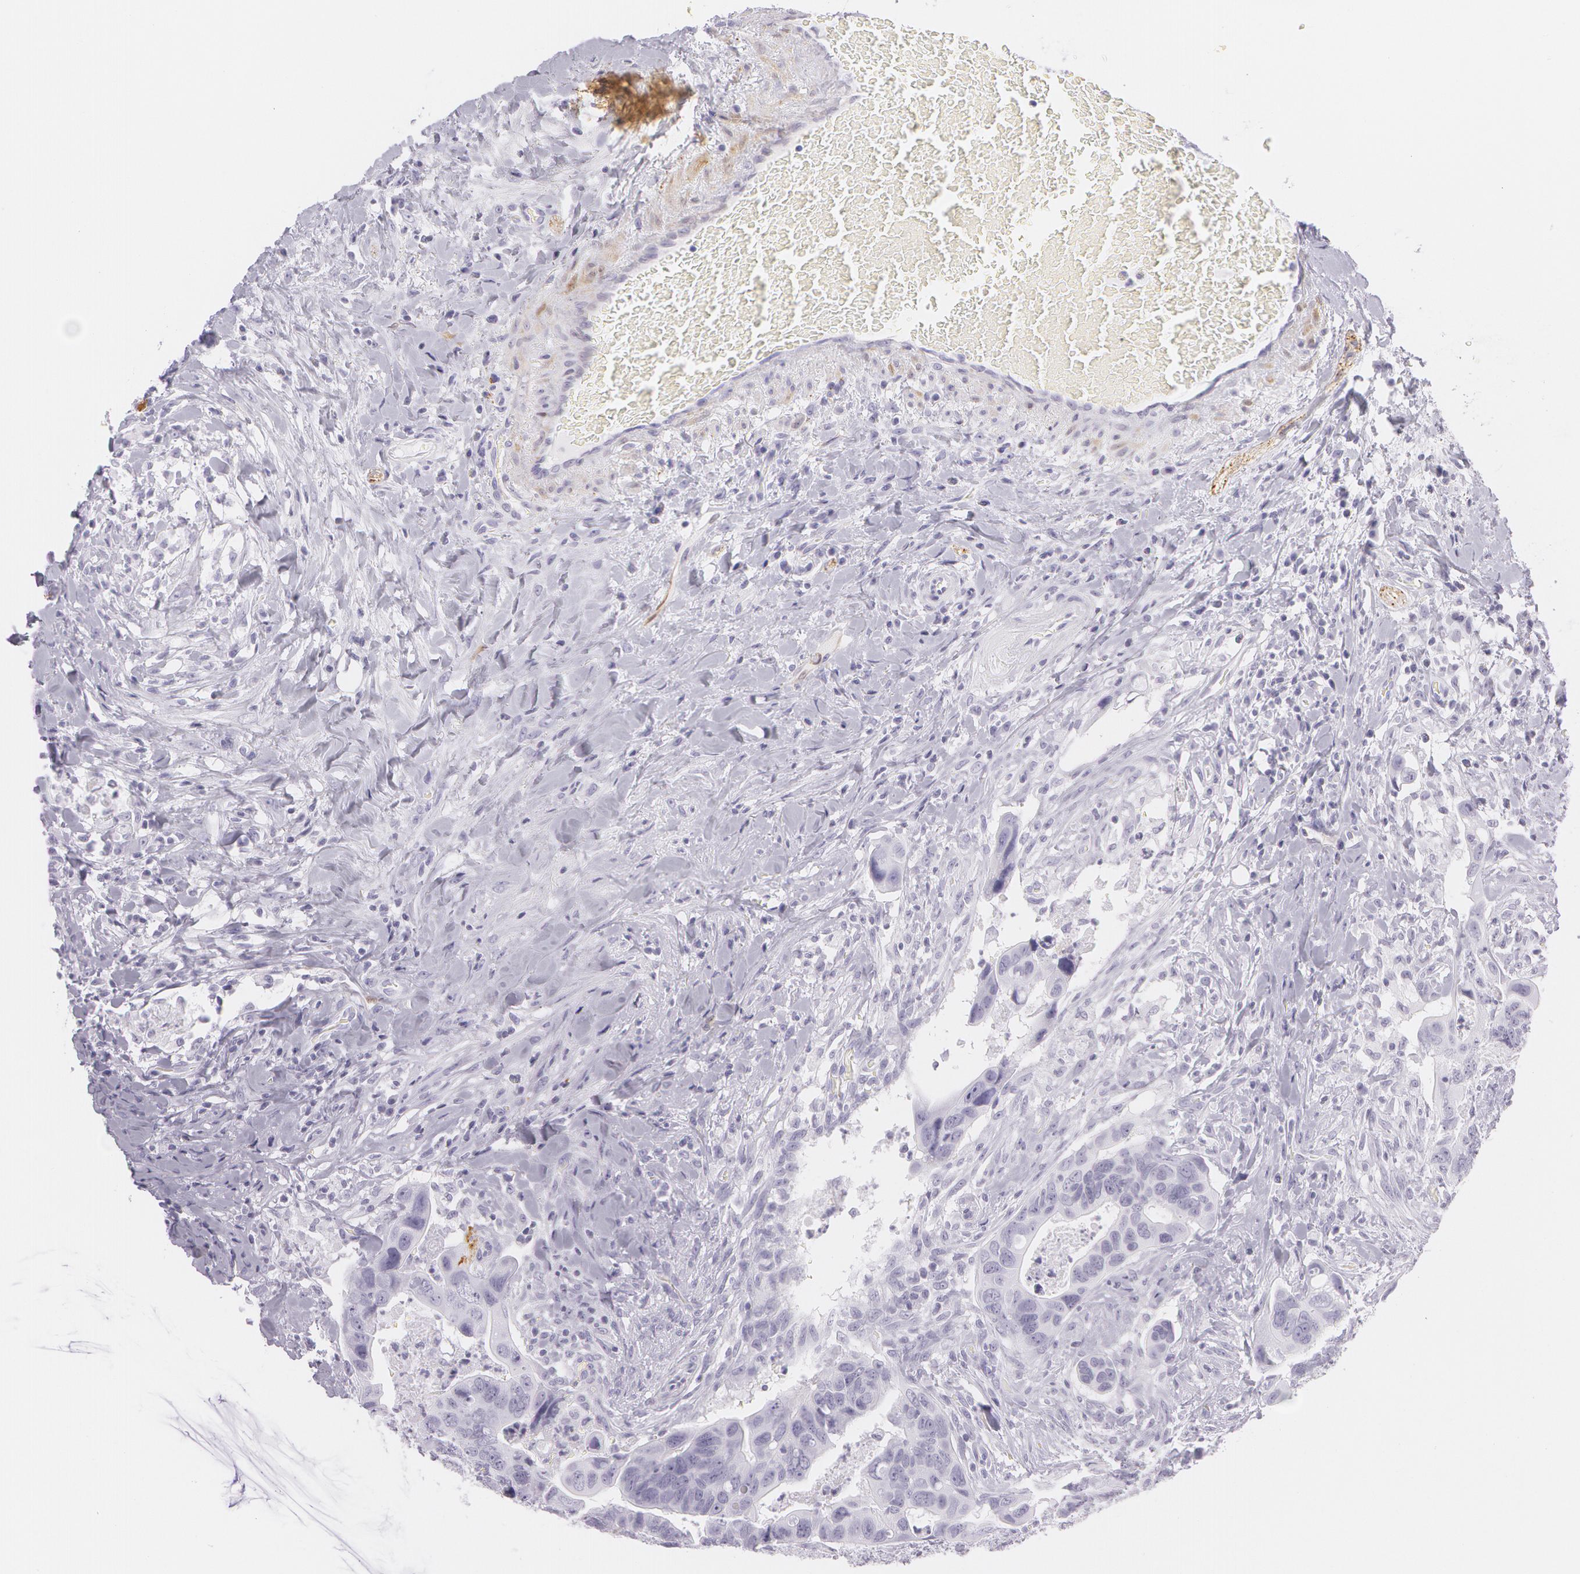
{"staining": {"intensity": "negative", "quantity": "none", "location": "none"}, "tissue": "colorectal cancer", "cell_type": "Tumor cells", "image_type": "cancer", "snomed": [{"axis": "morphology", "description": "Adenocarcinoma, NOS"}, {"axis": "topography", "description": "Rectum"}], "caption": "The IHC photomicrograph has no significant expression in tumor cells of colorectal adenocarcinoma tissue.", "gene": "SNCG", "patient": {"sex": "male", "age": 53}}